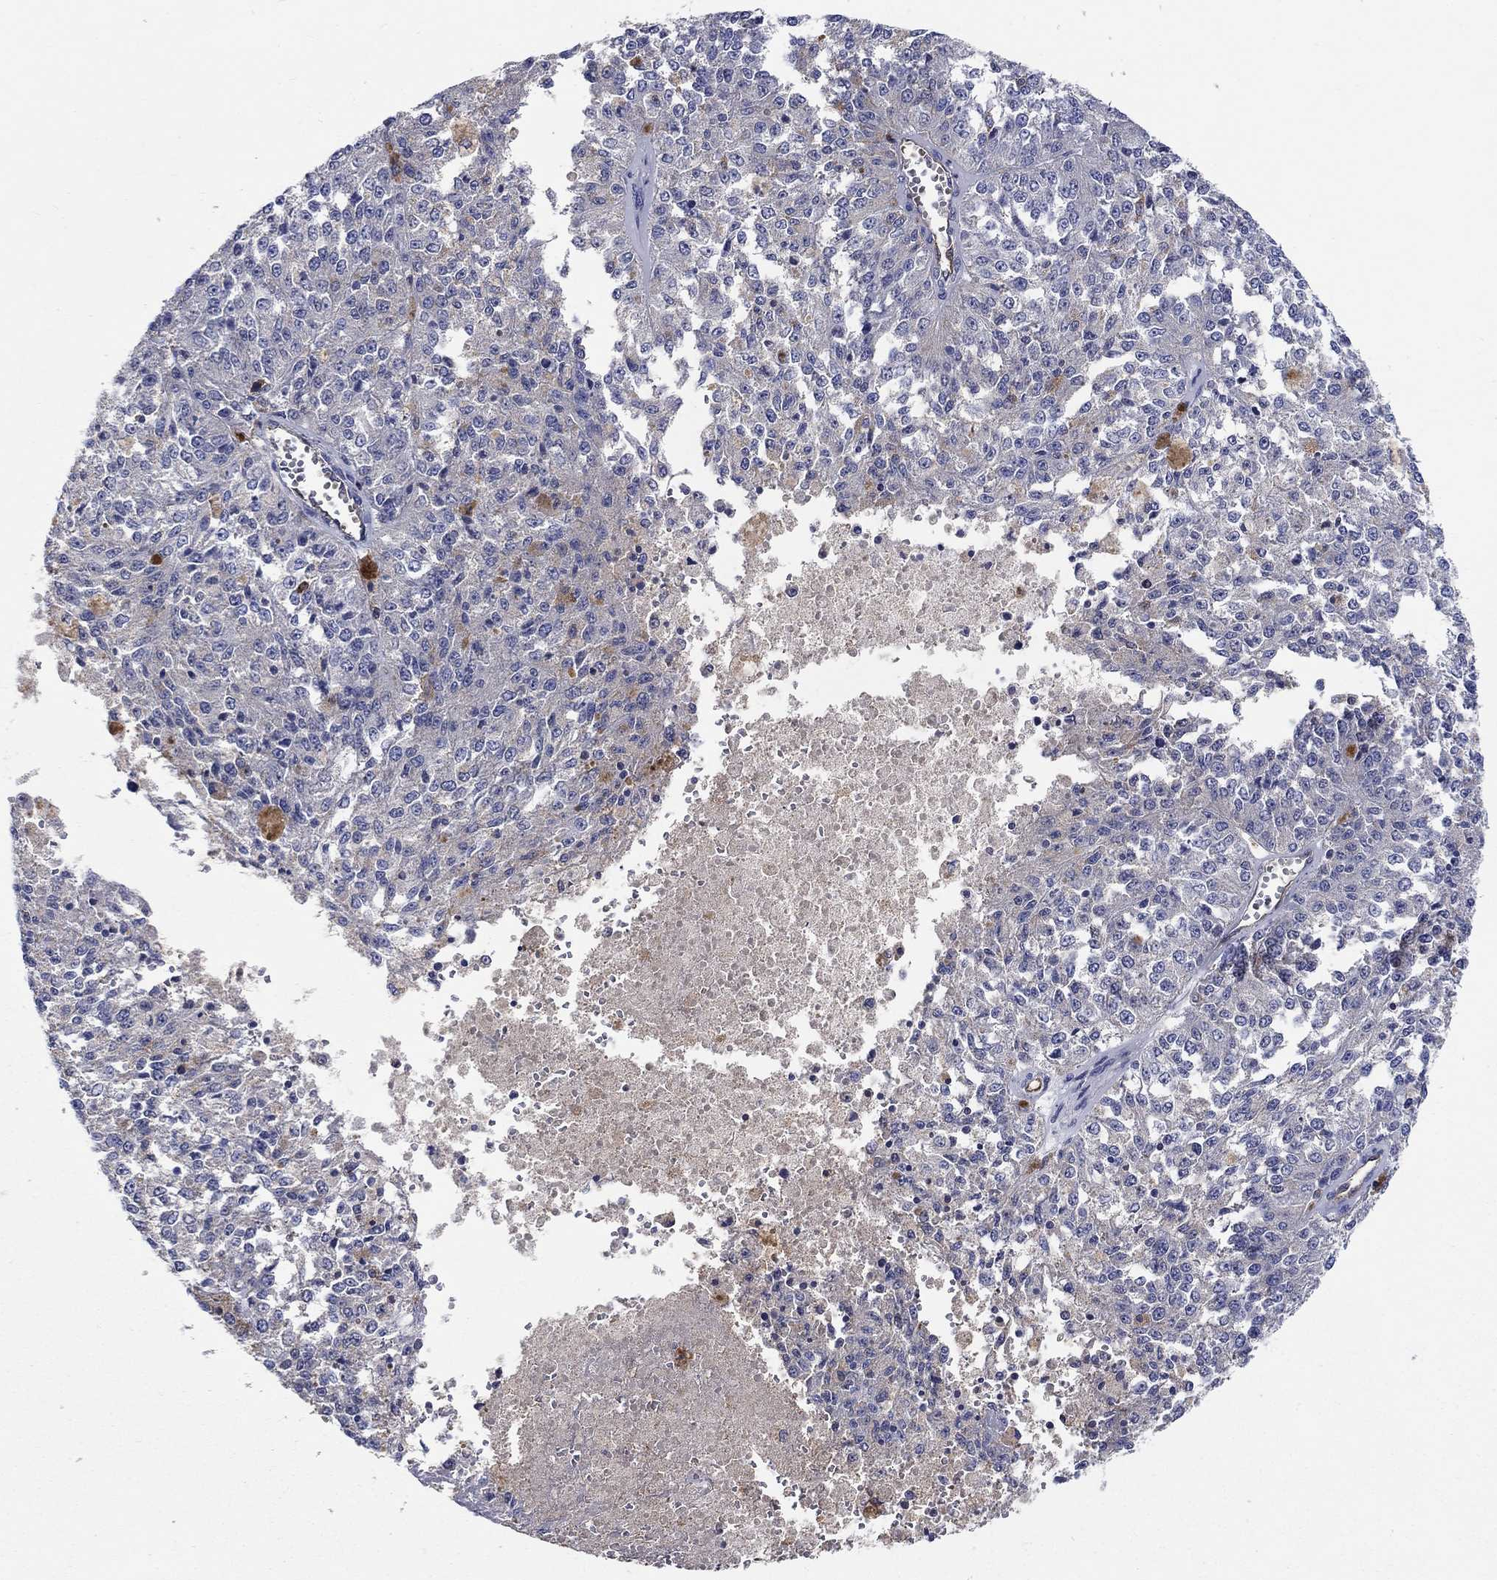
{"staining": {"intensity": "weak", "quantity": "<25%", "location": "cytoplasmic/membranous"}, "tissue": "melanoma", "cell_type": "Tumor cells", "image_type": "cancer", "snomed": [{"axis": "morphology", "description": "Malignant melanoma, Metastatic site"}, {"axis": "topography", "description": "Lymph node"}], "caption": "Immunohistochemistry (IHC) image of neoplastic tissue: melanoma stained with DAB (3,3'-diaminobenzidine) shows no significant protein expression in tumor cells.", "gene": "AGFG2", "patient": {"sex": "female", "age": 64}}